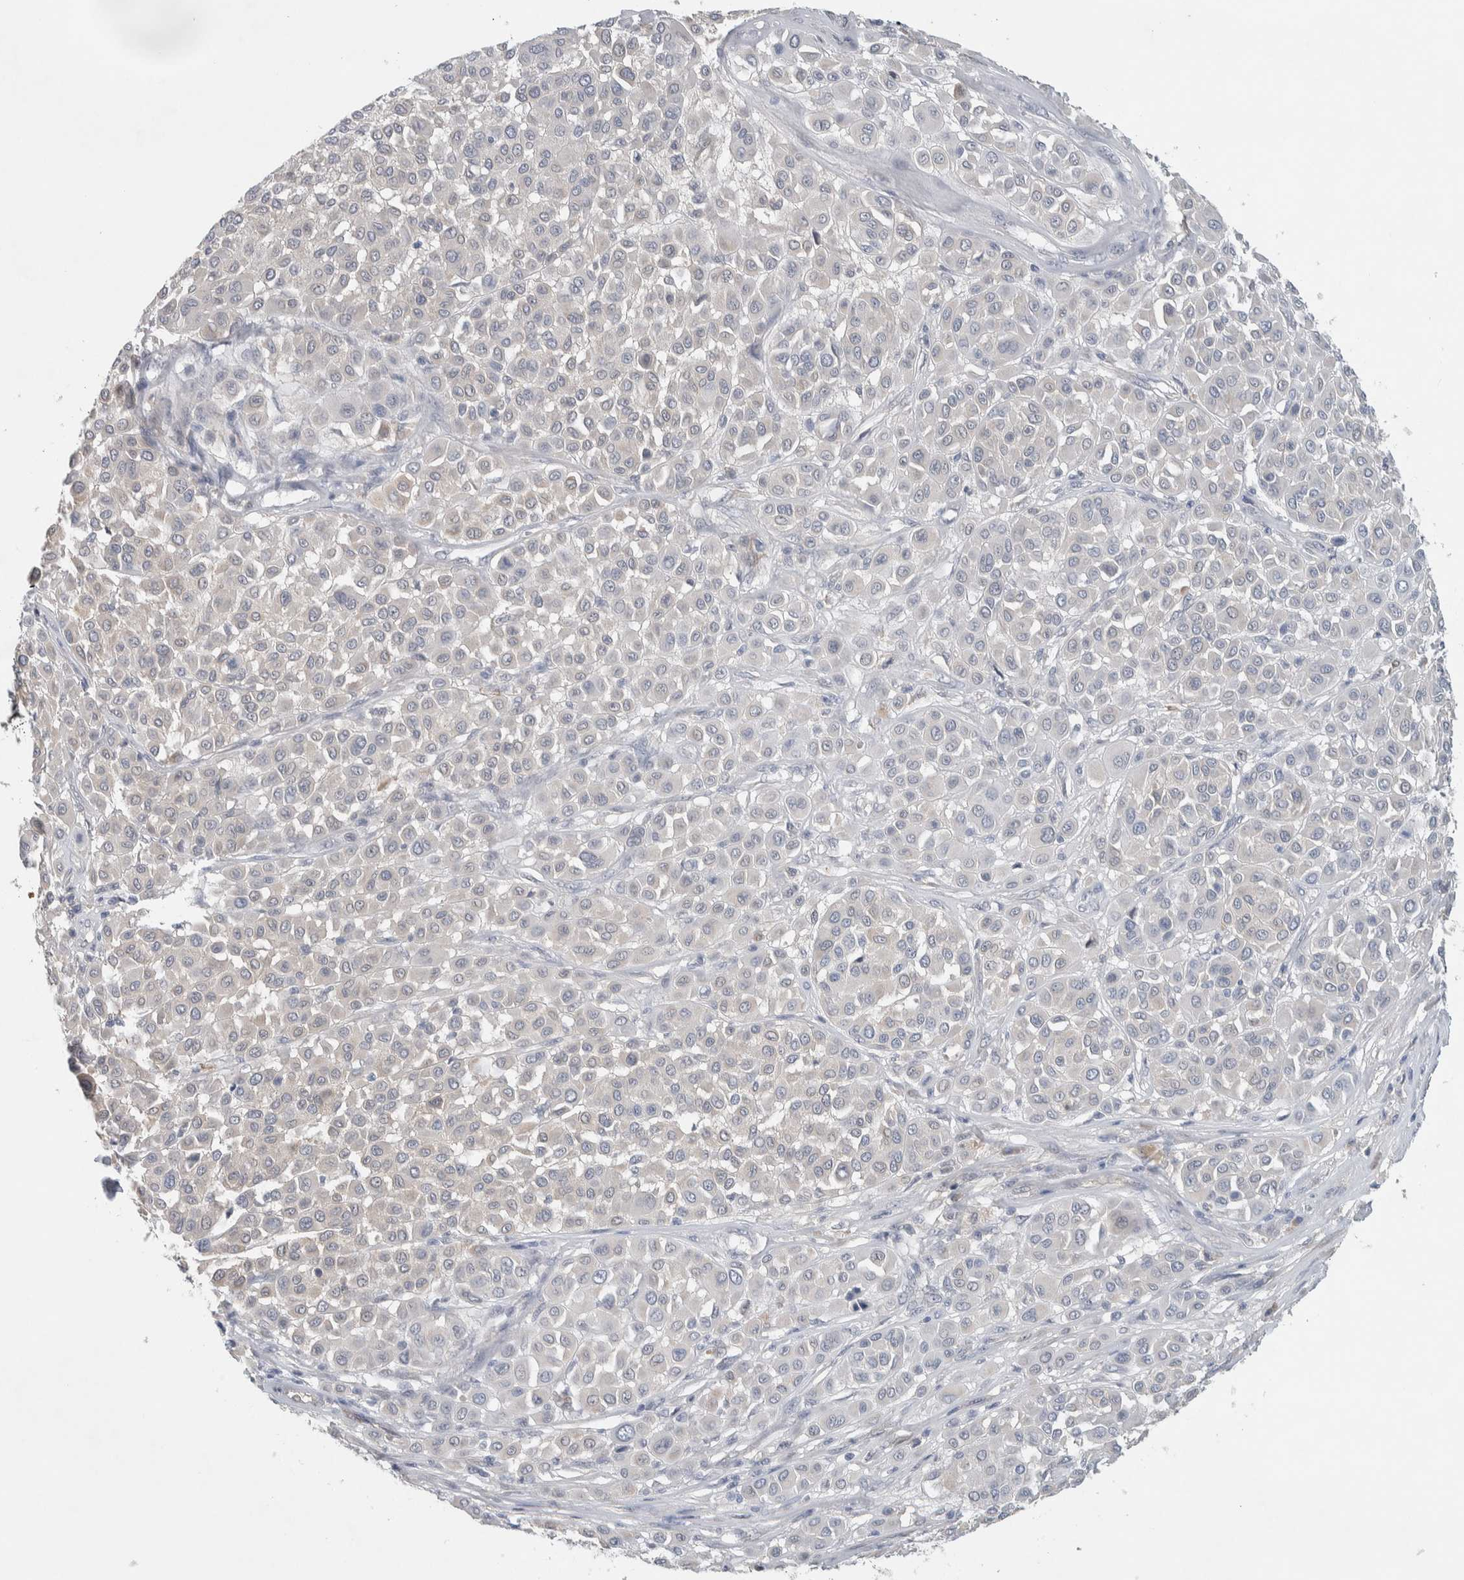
{"staining": {"intensity": "negative", "quantity": "none", "location": "none"}, "tissue": "melanoma", "cell_type": "Tumor cells", "image_type": "cancer", "snomed": [{"axis": "morphology", "description": "Malignant melanoma, Metastatic site"}, {"axis": "topography", "description": "Soft tissue"}], "caption": "High magnification brightfield microscopy of melanoma stained with DAB (brown) and counterstained with hematoxylin (blue): tumor cells show no significant expression.", "gene": "DEPTOR", "patient": {"sex": "male", "age": 41}}